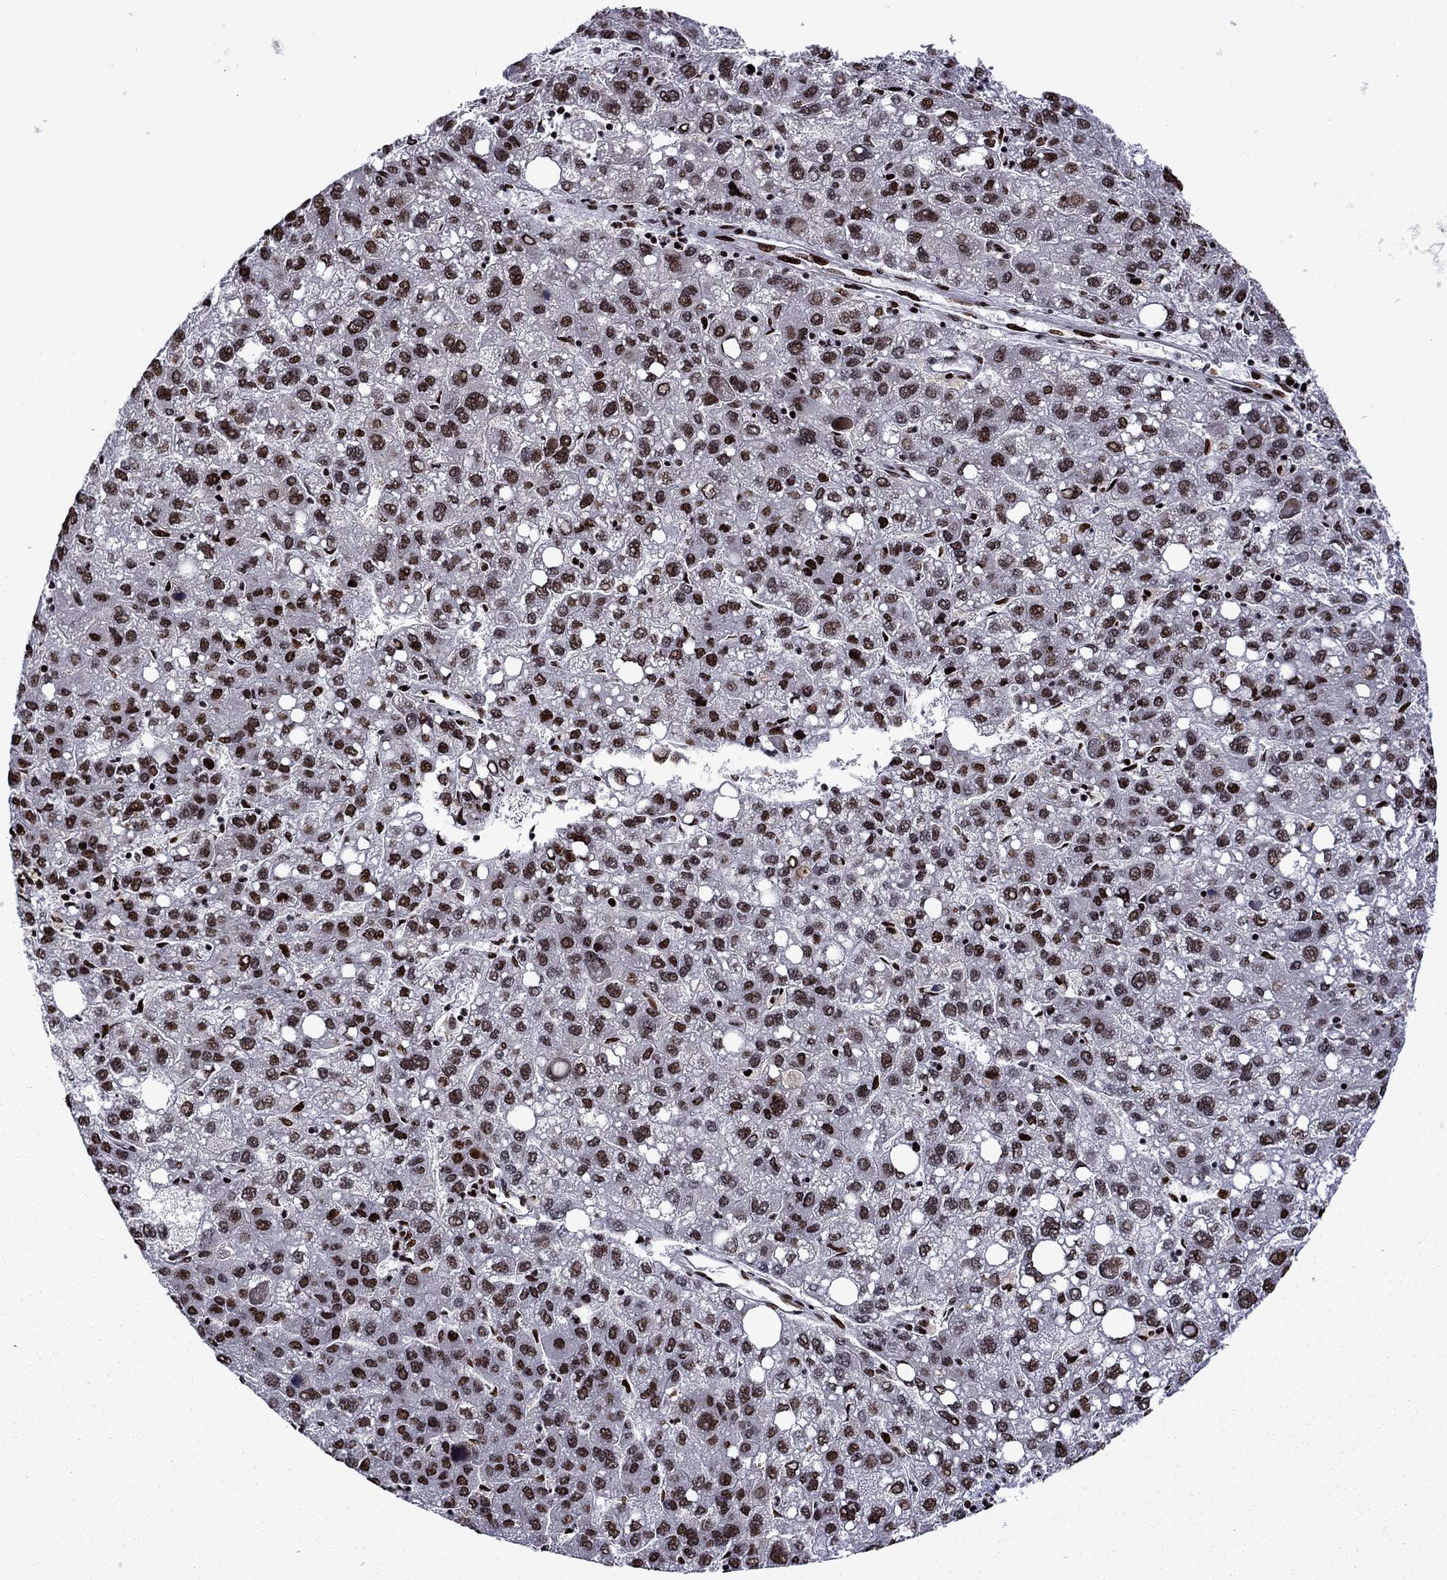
{"staining": {"intensity": "strong", "quantity": ">75%", "location": "nuclear"}, "tissue": "liver cancer", "cell_type": "Tumor cells", "image_type": "cancer", "snomed": [{"axis": "morphology", "description": "Carcinoma, Hepatocellular, NOS"}, {"axis": "topography", "description": "Liver"}], "caption": "Strong nuclear protein positivity is present in about >75% of tumor cells in liver cancer (hepatocellular carcinoma). The protein of interest is stained brown, and the nuclei are stained in blue (DAB (3,3'-diaminobenzidine) IHC with brightfield microscopy, high magnification).", "gene": "LIMK1", "patient": {"sex": "female", "age": 82}}